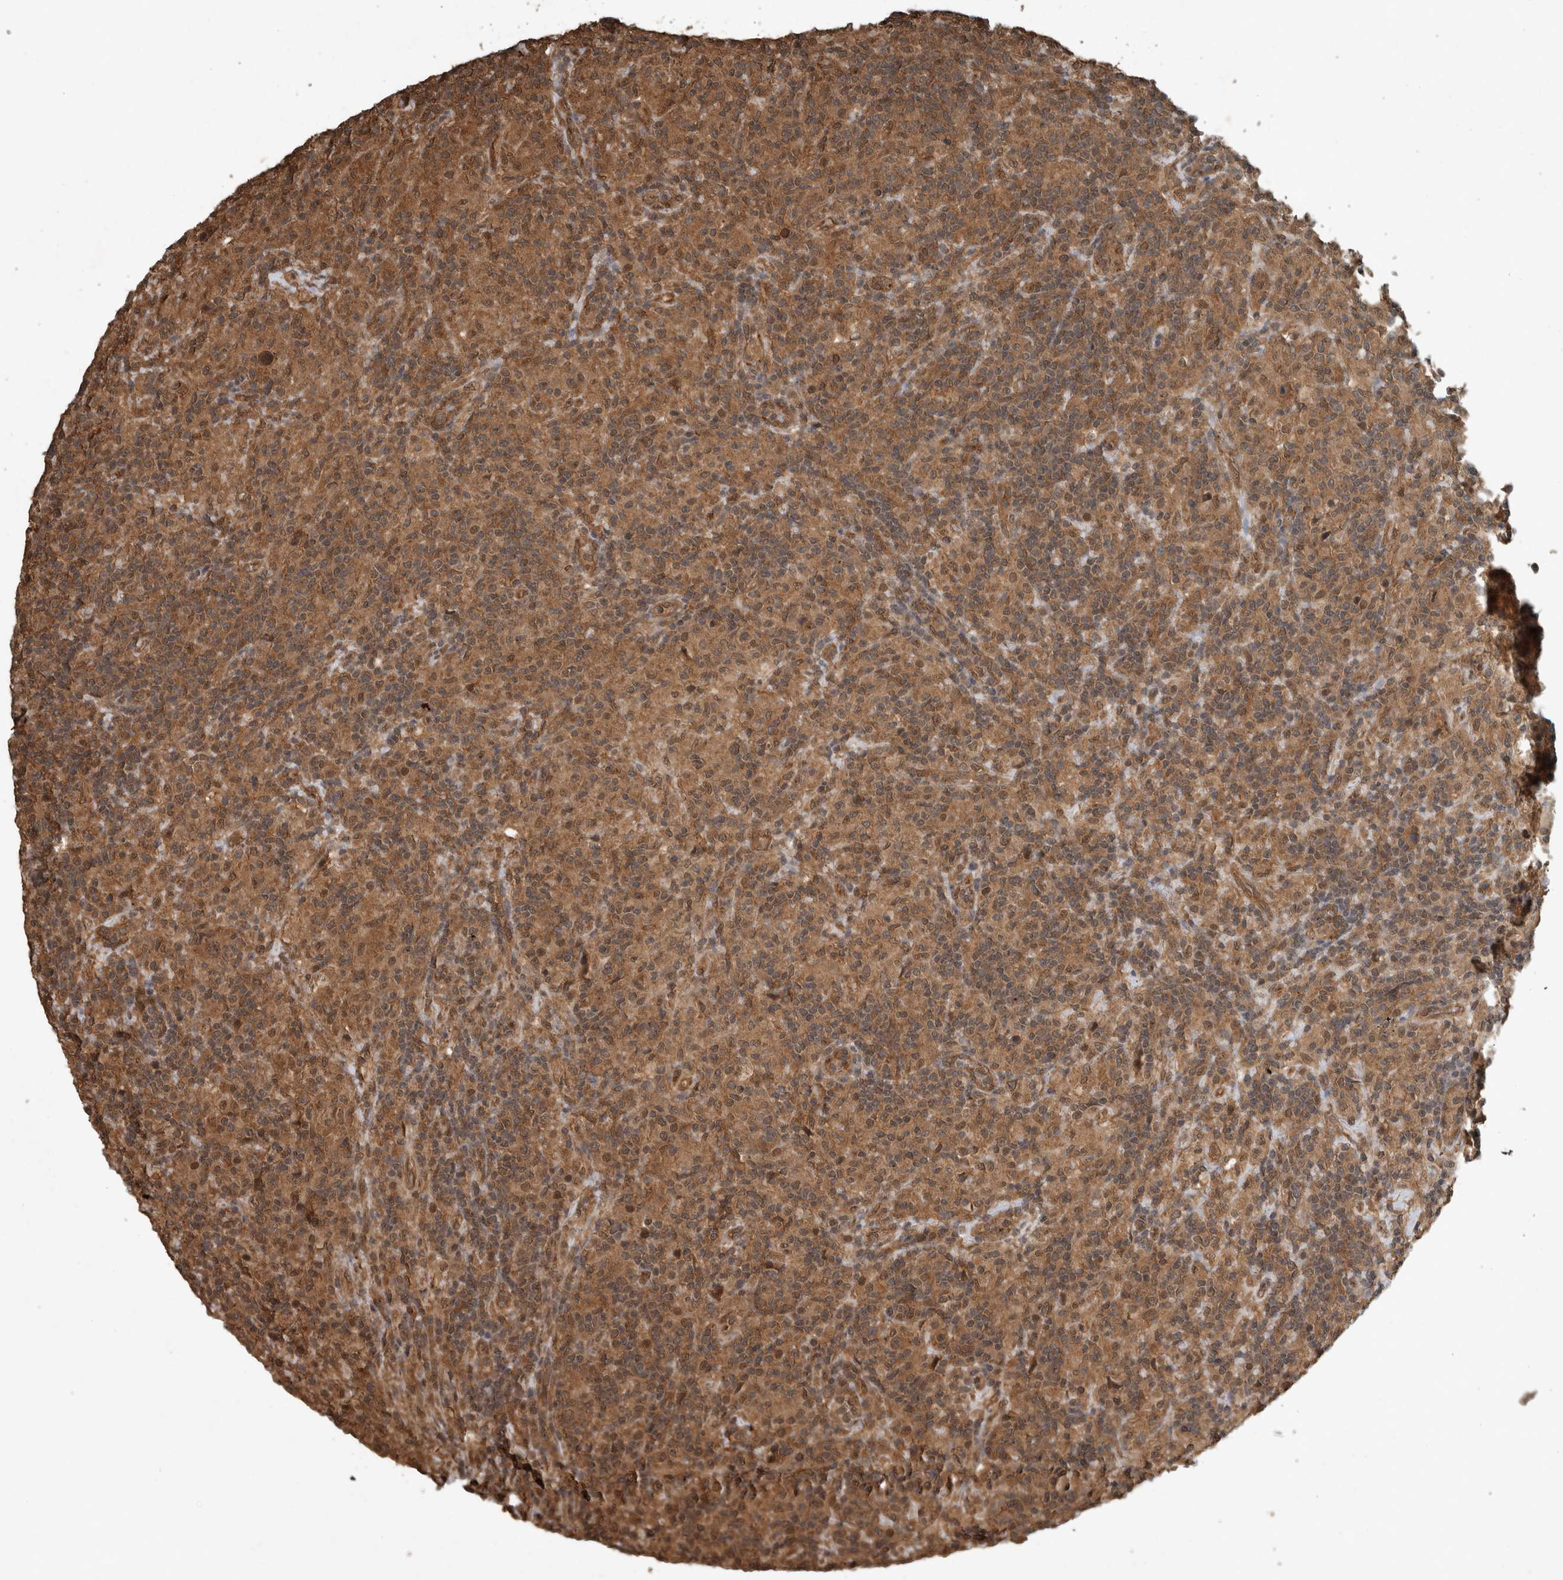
{"staining": {"intensity": "moderate", "quantity": ">75%", "location": "cytoplasmic/membranous,nuclear"}, "tissue": "lymphoma", "cell_type": "Tumor cells", "image_type": "cancer", "snomed": [{"axis": "morphology", "description": "Hodgkin's disease, NOS"}, {"axis": "topography", "description": "Lymph node"}], "caption": "Brown immunohistochemical staining in human lymphoma displays moderate cytoplasmic/membranous and nuclear staining in about >75% of tumor cells.", "gene": "ARHGEF12", "patient": {"sex": "male", "age": 70}}